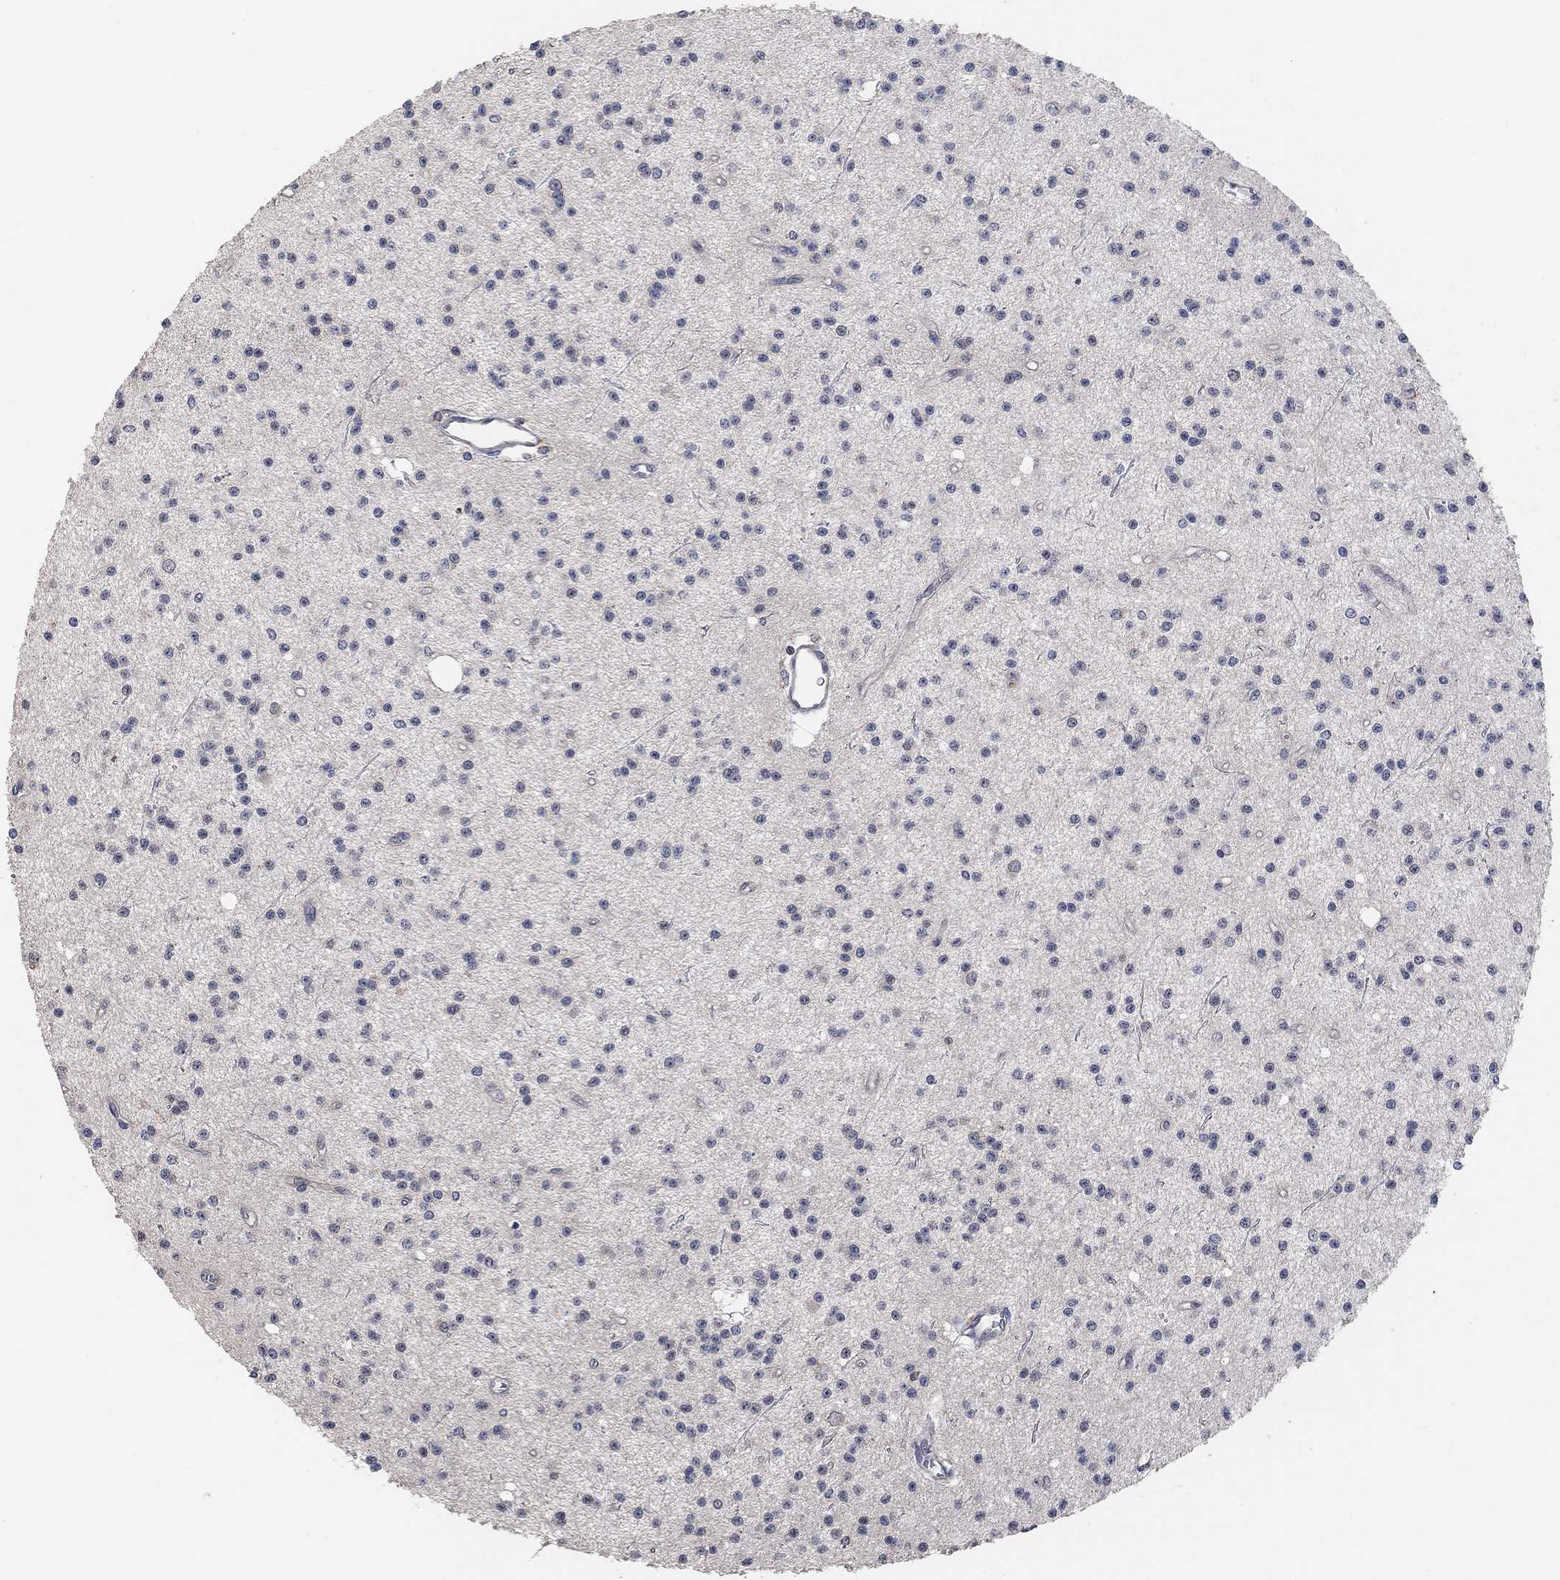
{"staining": {"intensity": "negative", "quantity": "none", "location": "none"}, "tissue": "glioma", "cell_type": "Tumor cells", "image_type": "cancer", "snomed": [{"axis": "morphology", "description": "Glioma, malignant, Low grade"}, {"axis": "topography", "description": "Brain"}], "caption": "Human glioma stained for a protein using immunohistochemistry demonstrates no positivity in tumor cells.", "gene": "UNC5B", "patient": {"sex": "male", "age": 27}}